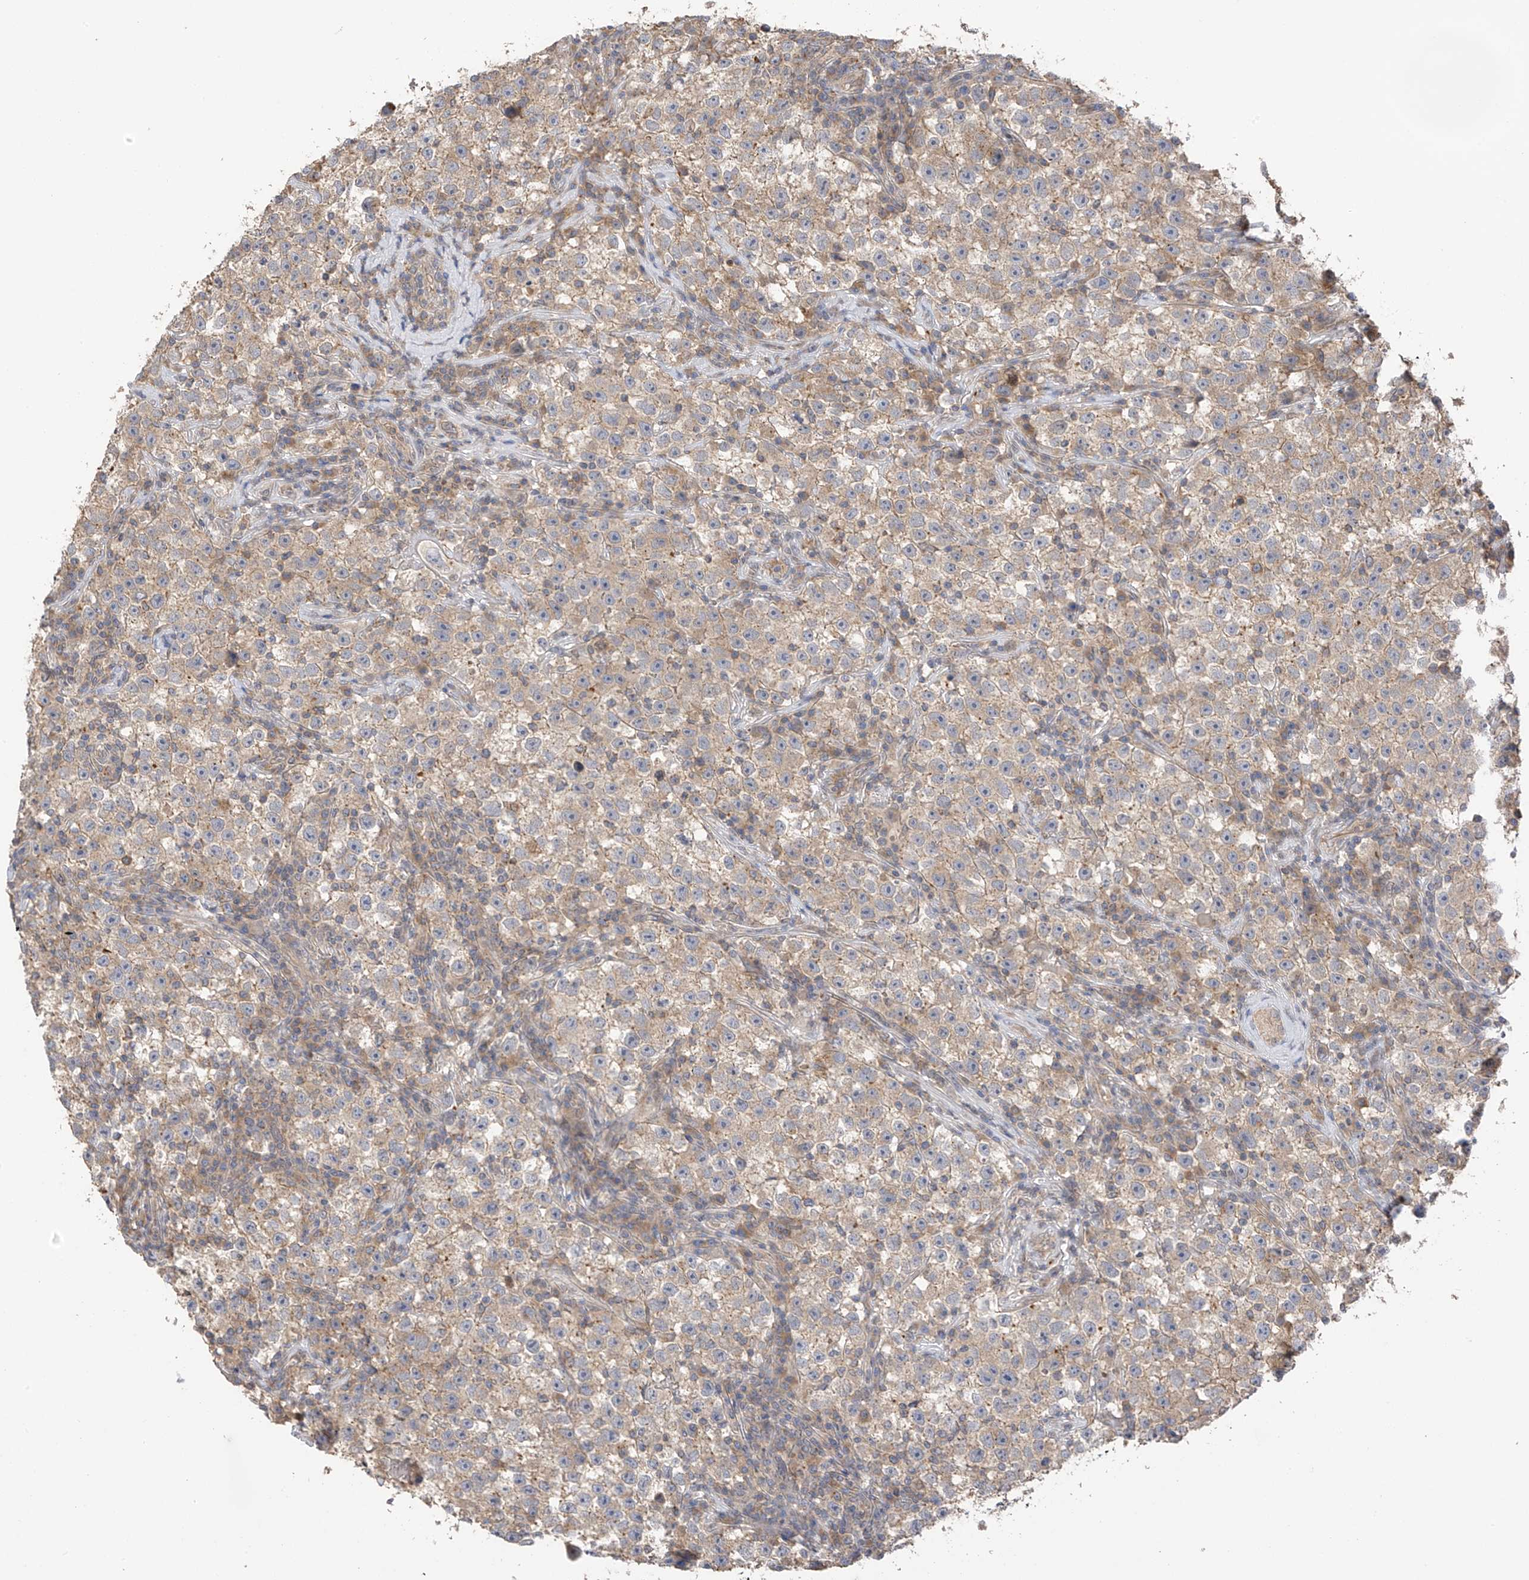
{"staining": {"intensity": "weak", "quantity": ">75%", "location": "cytoplasmic/membranous"}, "tissue": "testis cancer", "cell_type": "Tumor cells", "image_type": "cancer", "snomed": [{"axis": "morphology", "description": "Seminoma, NOS"}, {"axis": "topography", "description": "Testis"}], "caption": "Brown immunohistochemical staining in testis cancer (seminoma) shows weak cytoplasmic/membranous positivity in about >75% of tumor cells.", "gene": "REC8", "patient": {"sex": "male", "age": 22}}